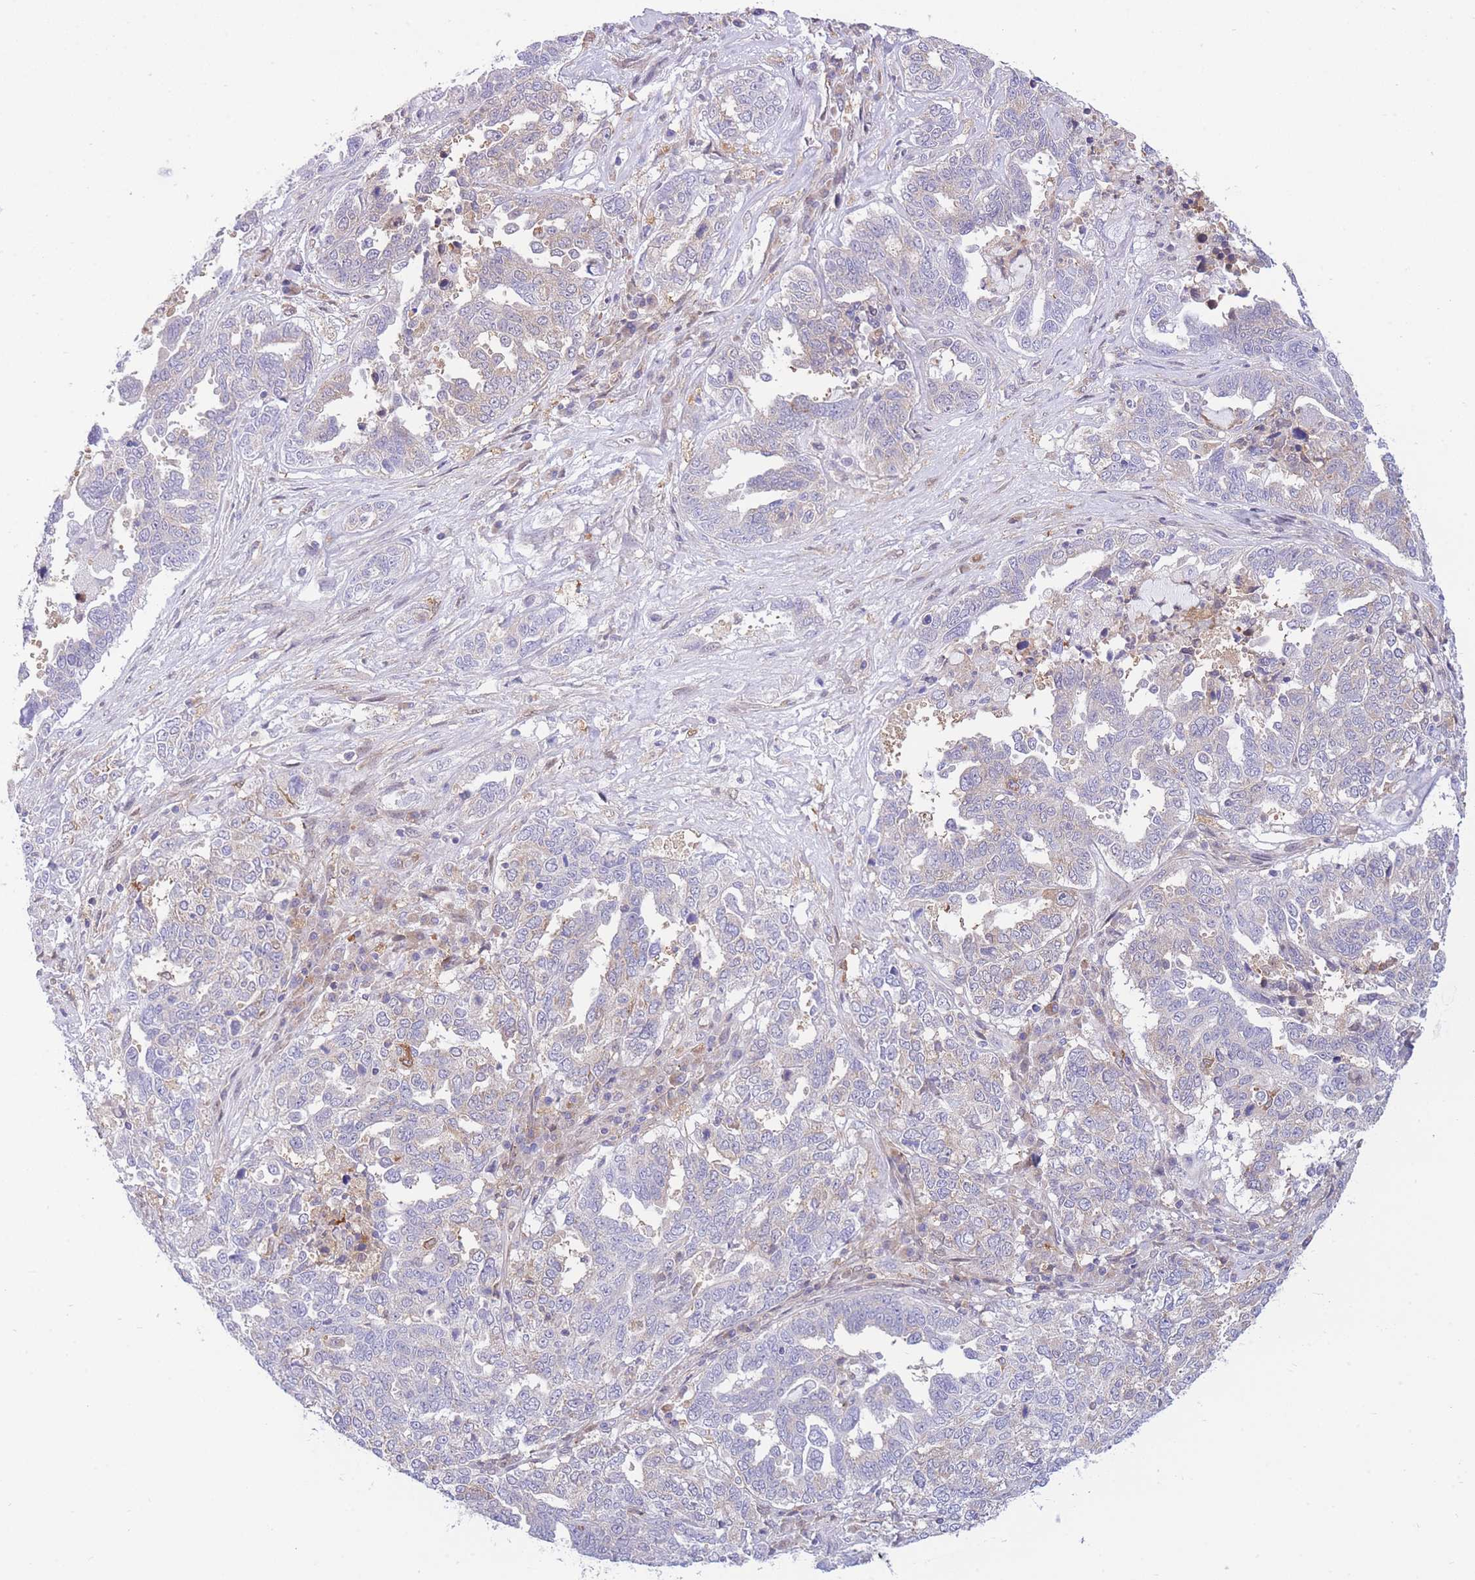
{"staining": {"intensity": "negative", "quantity": "none", "location": "none"}, "tissue": "ovarian cancer", "cell_type": "Tumor cells", "image_type": "cancer", "snomed": [{"axis": "morphology", "description": "Carcinoma, endometroid"}, {"axis": "topography", "description": "Ovary"}], "caption": "This is an IHC histopathology image of human ovarian cancer (endometroid carcinoma). There is no positivity in tumor cells.", "gene": "NAMPT", "patient": {"sex": "female", "age": 62}}